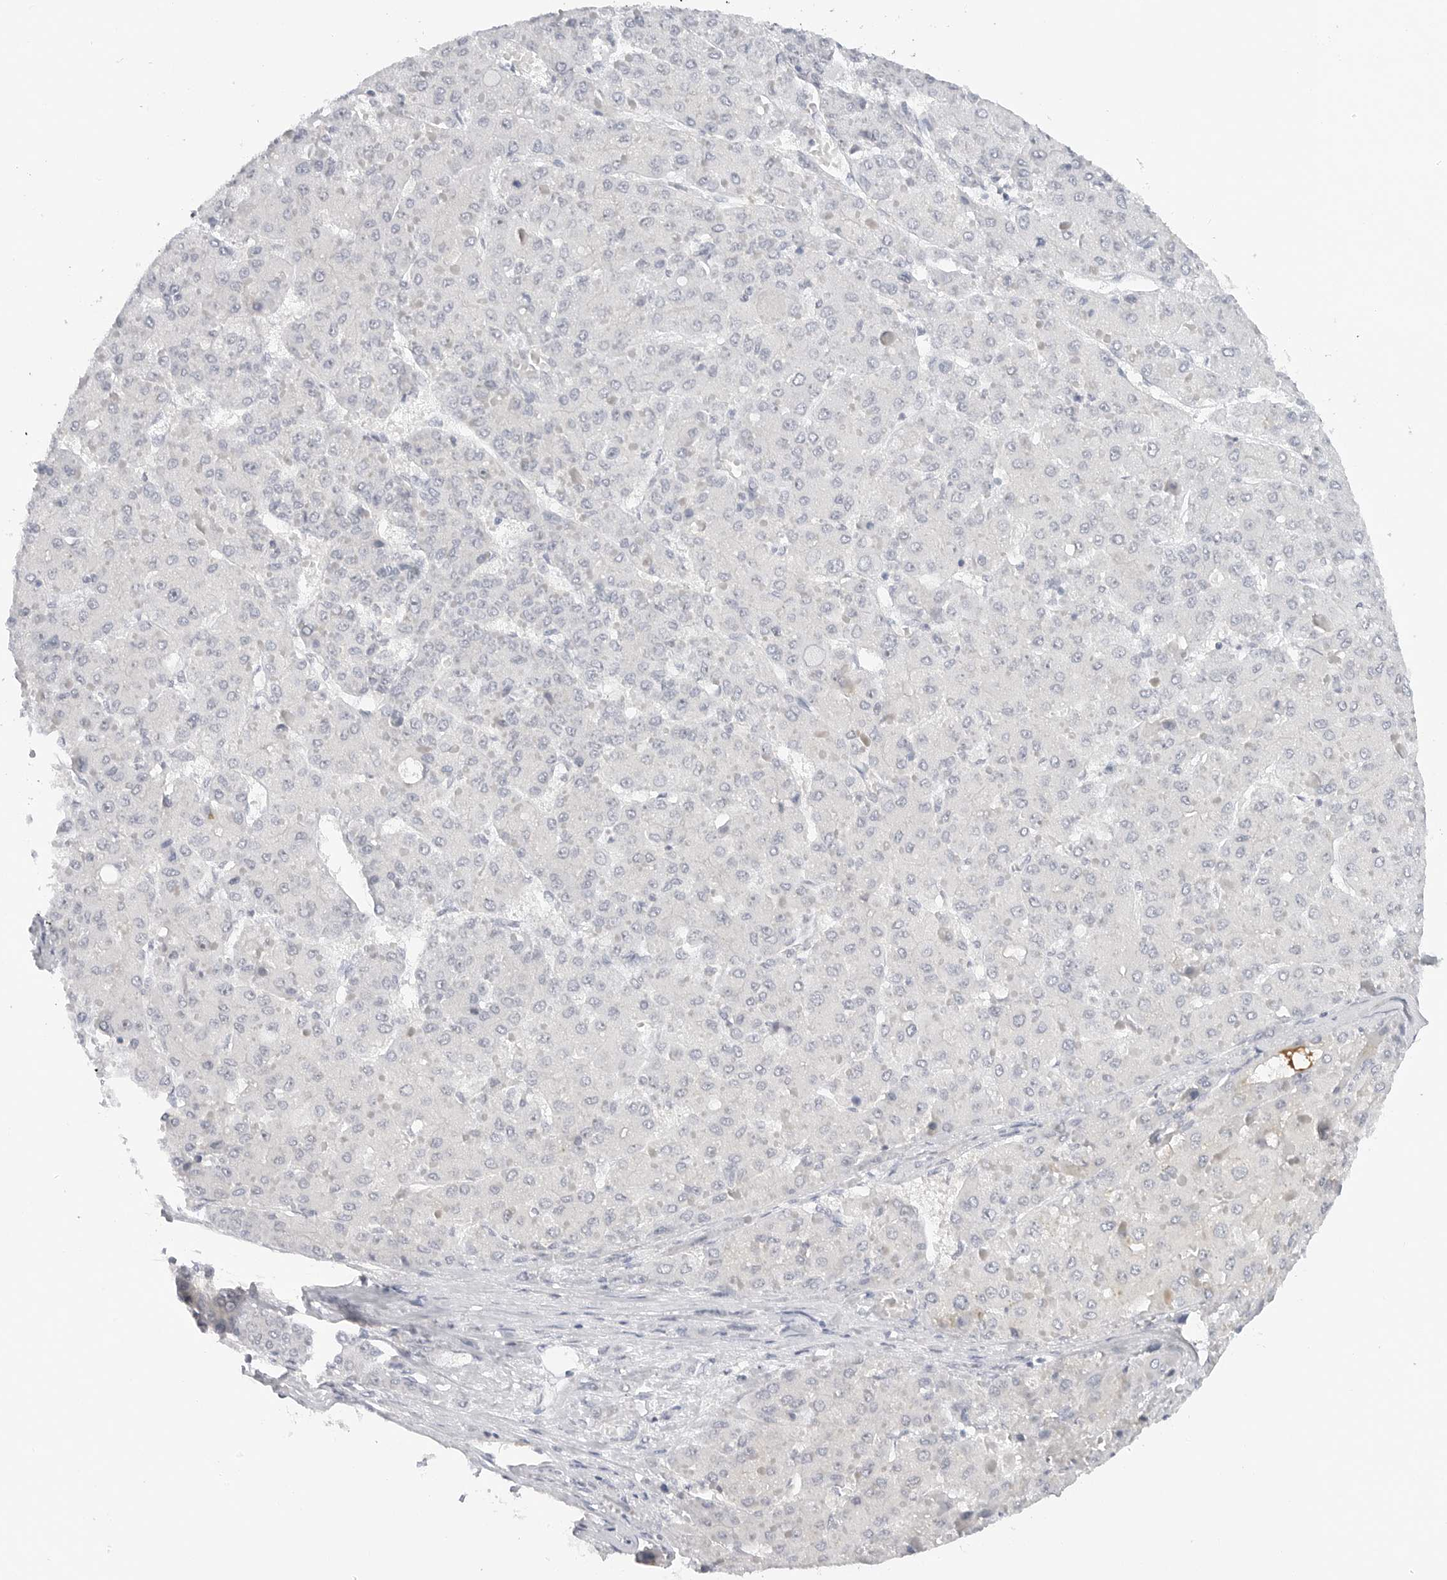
{"staining": {"intensity": "negative", "quantity": "none", "location": "none"}, "tissue": "liver cancer", "cell_type": "Tumor cells", "image_type": "cancer", "snomed": [{"axis": "morphology", "description": "Carcinoma, Hepatocellular, NOS"}, {"axis": "topography", "description": "Liver"}], "caption": "Immunohistochemistry image of liver cancer stained for a protein (brown), which shows no expression in tumor cells.", "gene": "MAP2K5", "patient": {"sex": "female", "age": 73}}